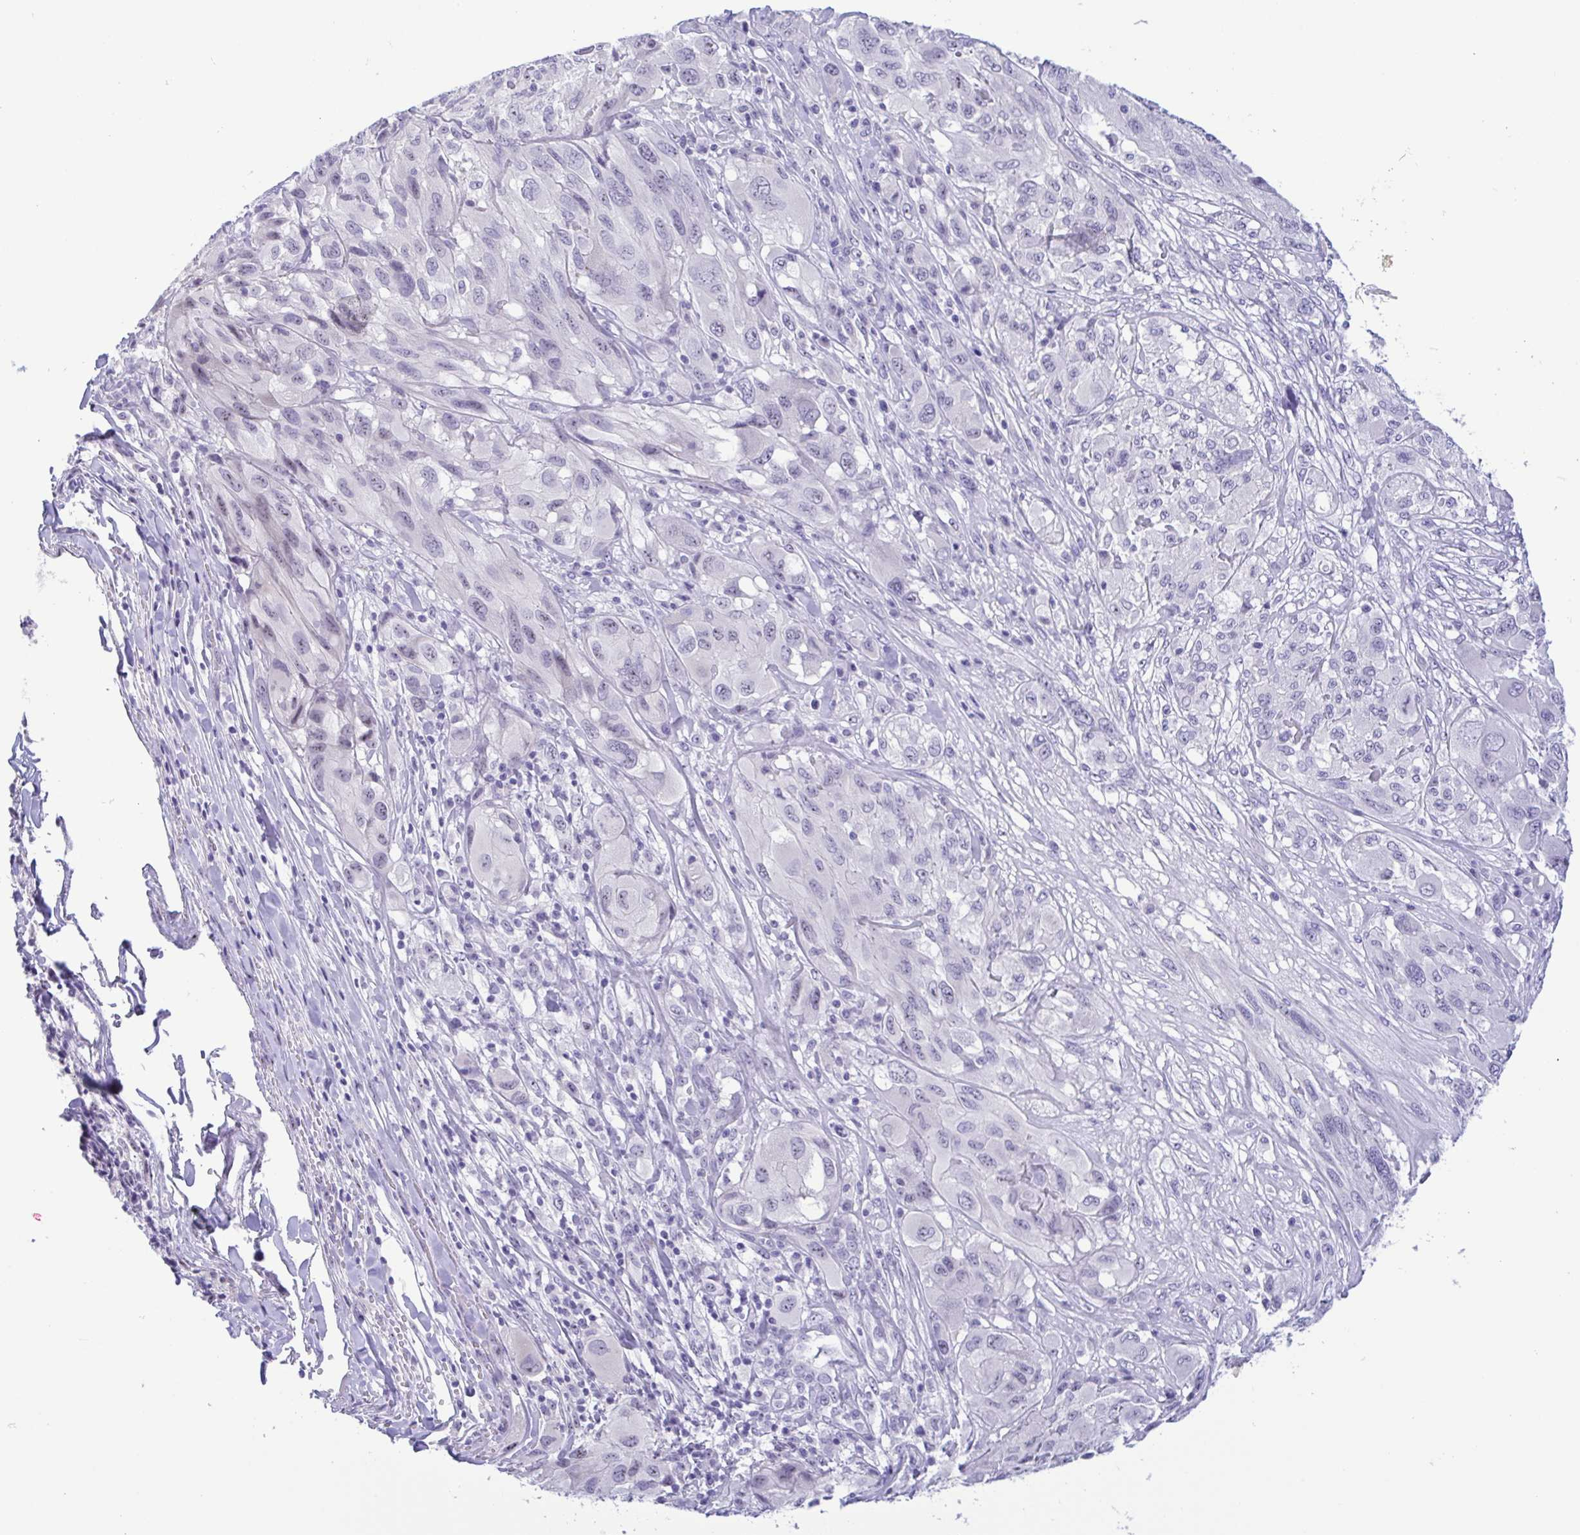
{"staining": {"intensity": "negative", "quantity": "none", "location": "none"}, "tissue": "melanoma", "cell_type": "Tumor cells", "image_type": "cancer", "snomed": [{"axis": "morphology", "description": "Malignant melanoma, NOS"}, {"axis": "topography", "description": "Skin"}], "caption": "Immunohistochemistry (IHC) photomicrograph of neoplastic tissue: malignant melanoma stained with DAB (3,3'-diaminobenzidine) exhibits no significant protein positivity in tumor cells. (Stains: DAB immunohistochemistry (IHC) with hematoxylin counter stain, Microscopy: brightfield microscopy at high magnification).", "gene": "MYL7", "patient": {"sex": "female", "age": 91}}